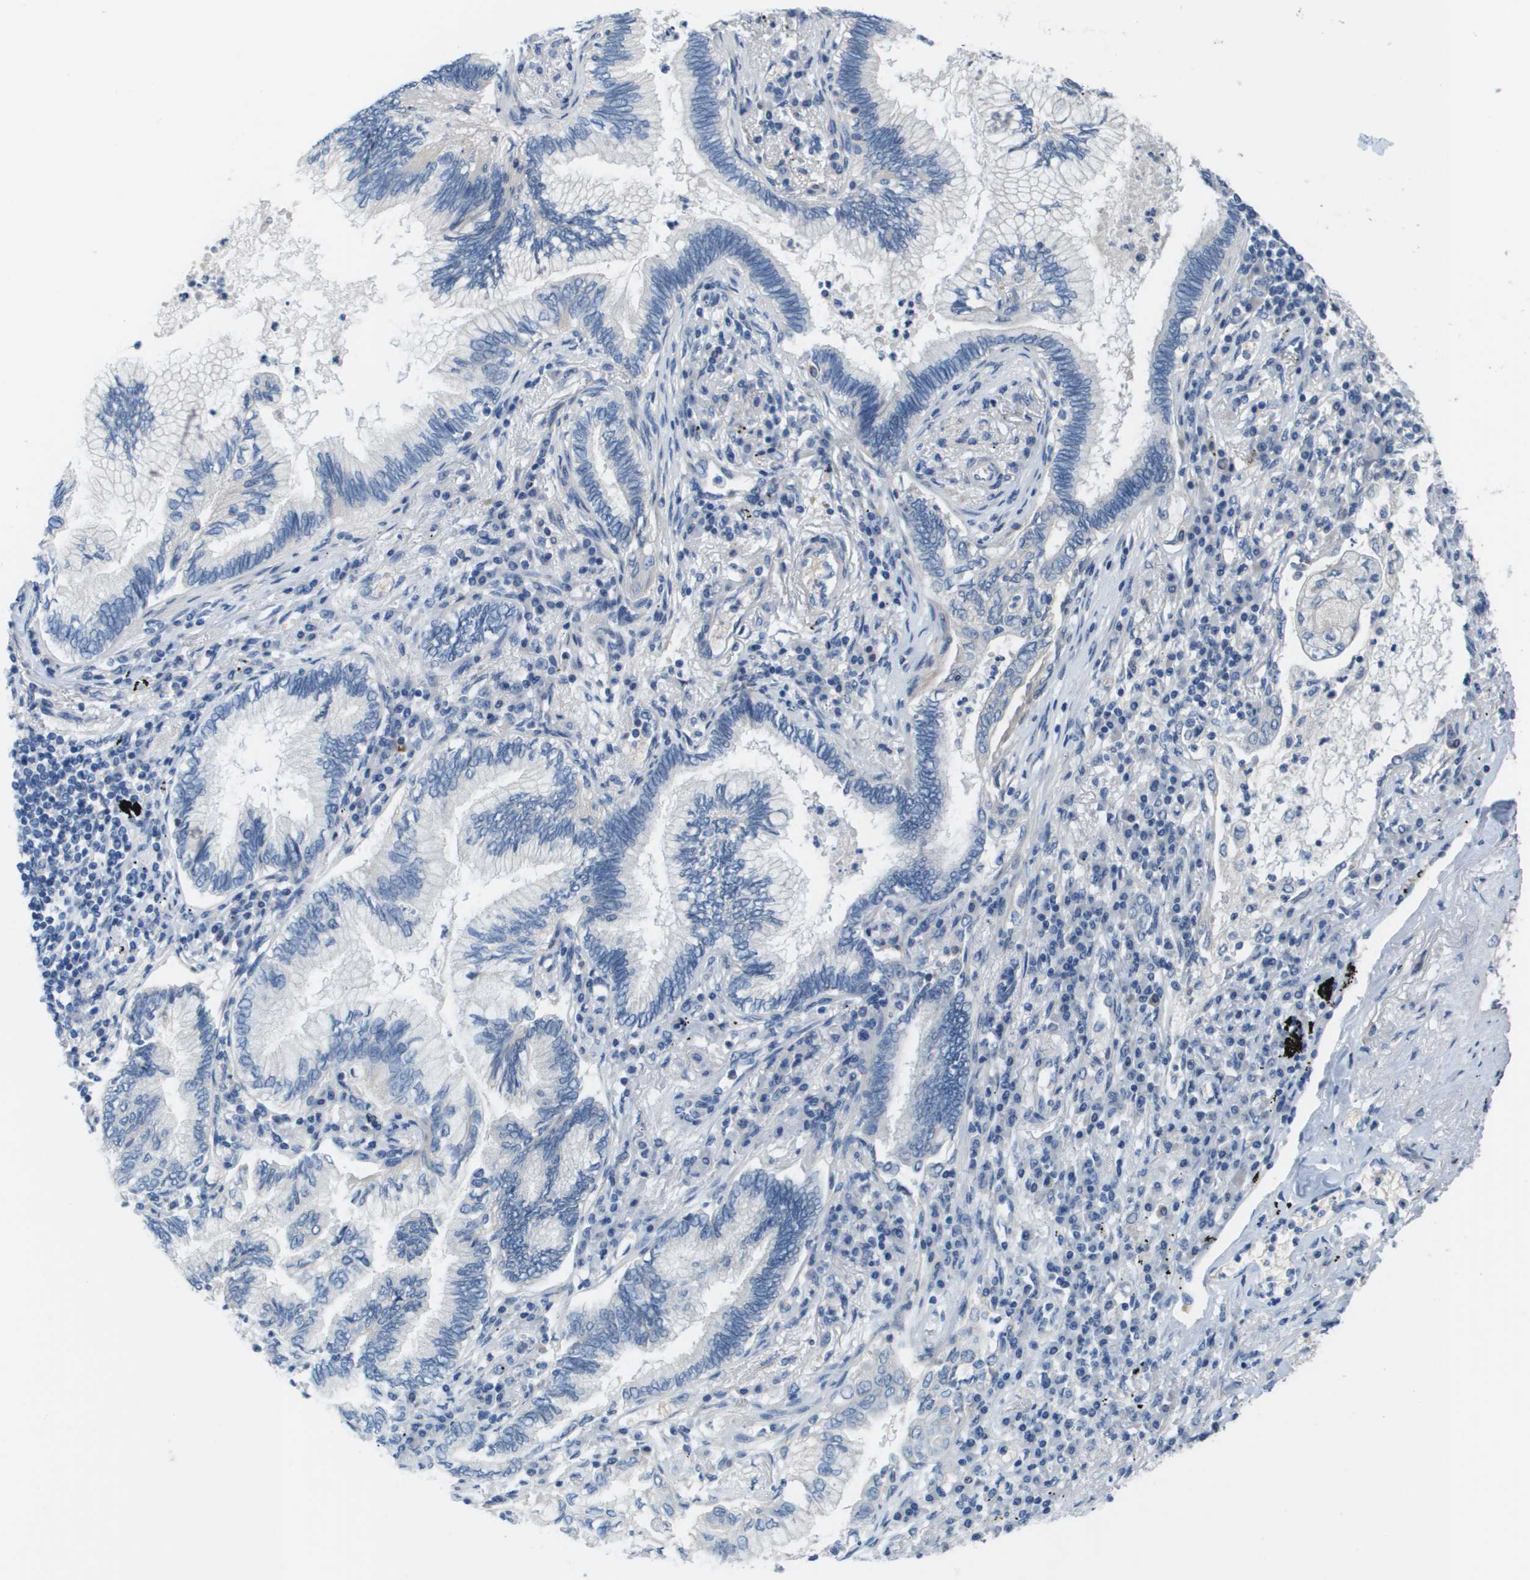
{"staining": {"intensity": "negative", "quantity": "none", "location": "none"}, "tissue": "lung cancer", "cell_type": "Tumor cells", "image_type": "cancer", "snomed": [{"axis": "morphology", "description": "Normal tissue, NOS"}, {"axis": "morphology", "description": "Adenocarcinoma, NOS"}, {"axis": "topography", "description": "Bronchus"}, {"axis": "topography", "description": "Lung"}], "caption": "DAB immunohistochemical staining of human lung cancer (adenocarcinoma) demonstrates no significant expression in tumor cells.", "gene": "NCS1", "patient": {"sex": "female", "age": 70}}